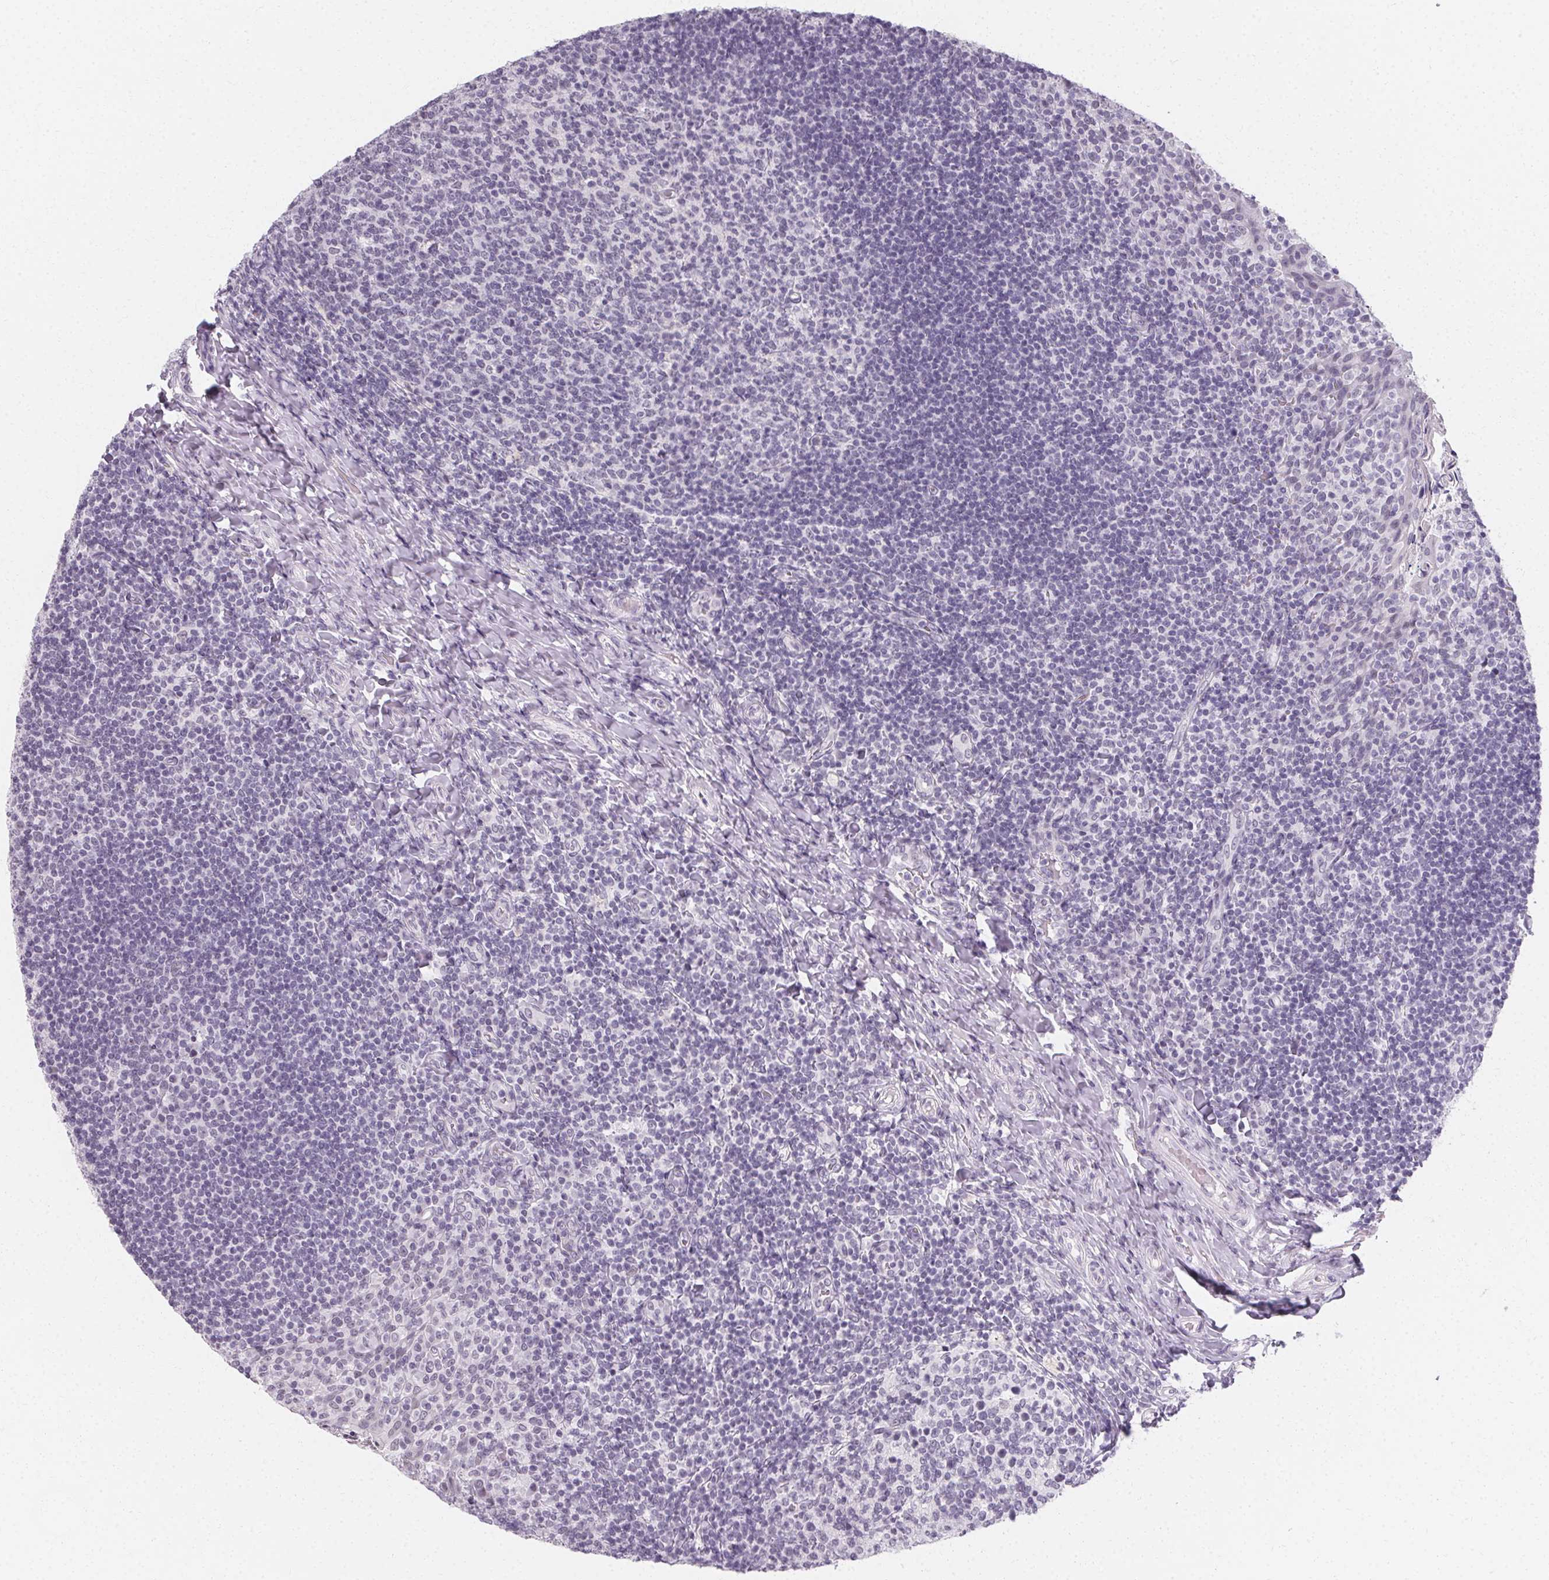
{"staining": {"intensity": "negative", "quantity": "none", "location": "none"}, "tissue": "tonsil", "cell_type": "Germinal center cells", "image_type": "normal", "snomed": [{"axis": "morphology", "description": "Normal tissue, NOS"}, {"axis": "topography", "description": "Tonsil"}], "caption": "A histopathology image of tonsil stained for a protein exhibits no brown staining in germinal center cells. The staining was performed using DAB to visualize the protein expression in brown, while the nuclei were stained in blue with hematoxylin (Magnification: 20x).", "gene": "SYNPR", "patient": {"sex": "female", "age": 10}}